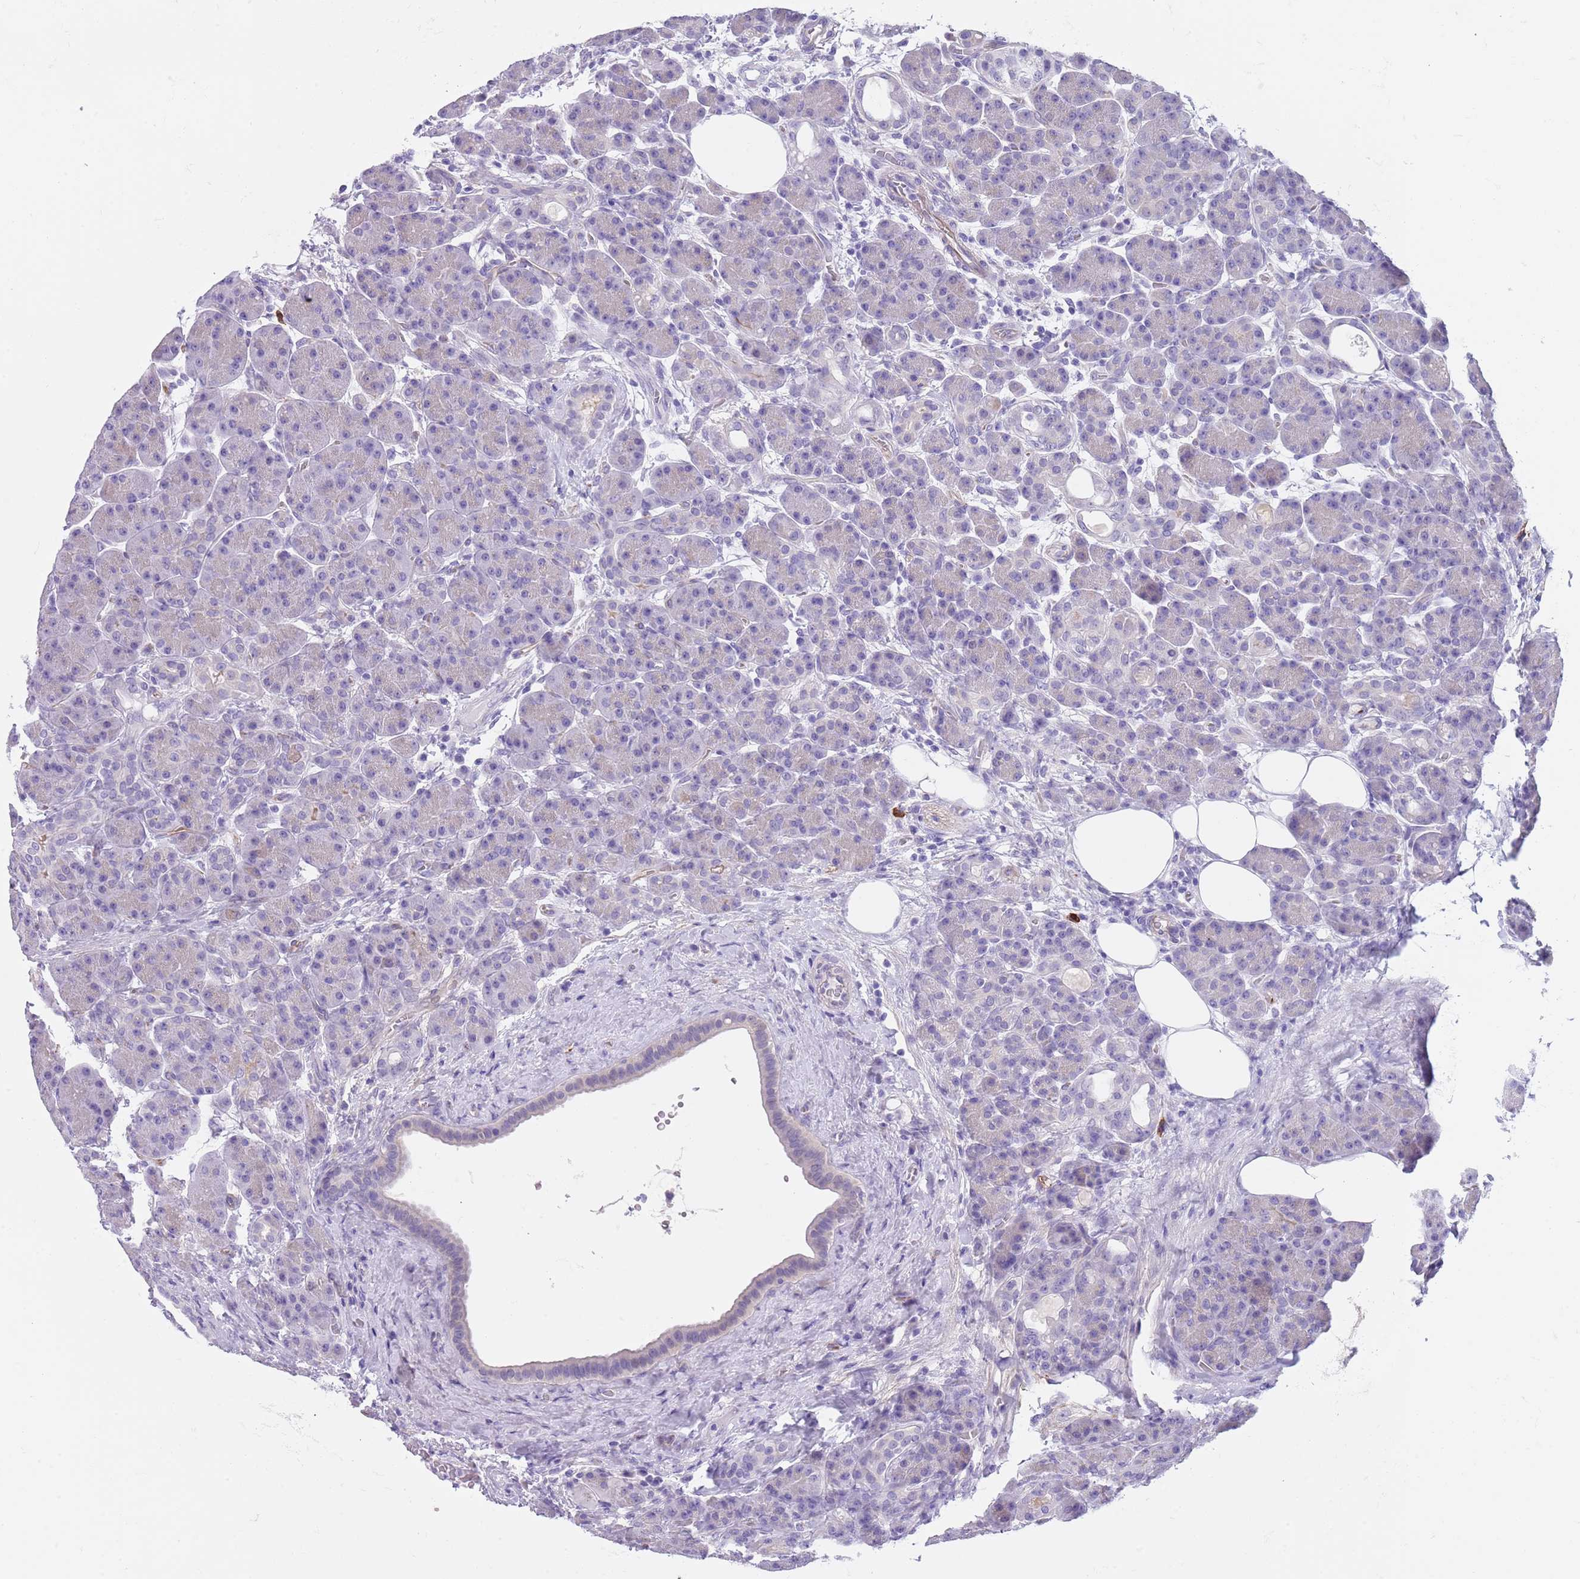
{"staining": {"intensity": "negative", "quantity": "none", "location": "none"}, "tissue": "pancreas", "cell_type": "Exocrine glandular cells", "image_type": "normal", "snomed": [{"axis": "morphology", "description": "Normal tissue, NOS"}, {"axis": "topography", "description": "Pancreas"}], "caption": "Exocrine glandular cells are negative for protein expression in normal human pancreas. The staining was performed using DAB to visualize the protein expression in brown, while the nuclei were stained in blue with hematoxylin (Magnification: 20x).", "gene": "TSGA13", "patient": {"sex": "male", "age": 63}}